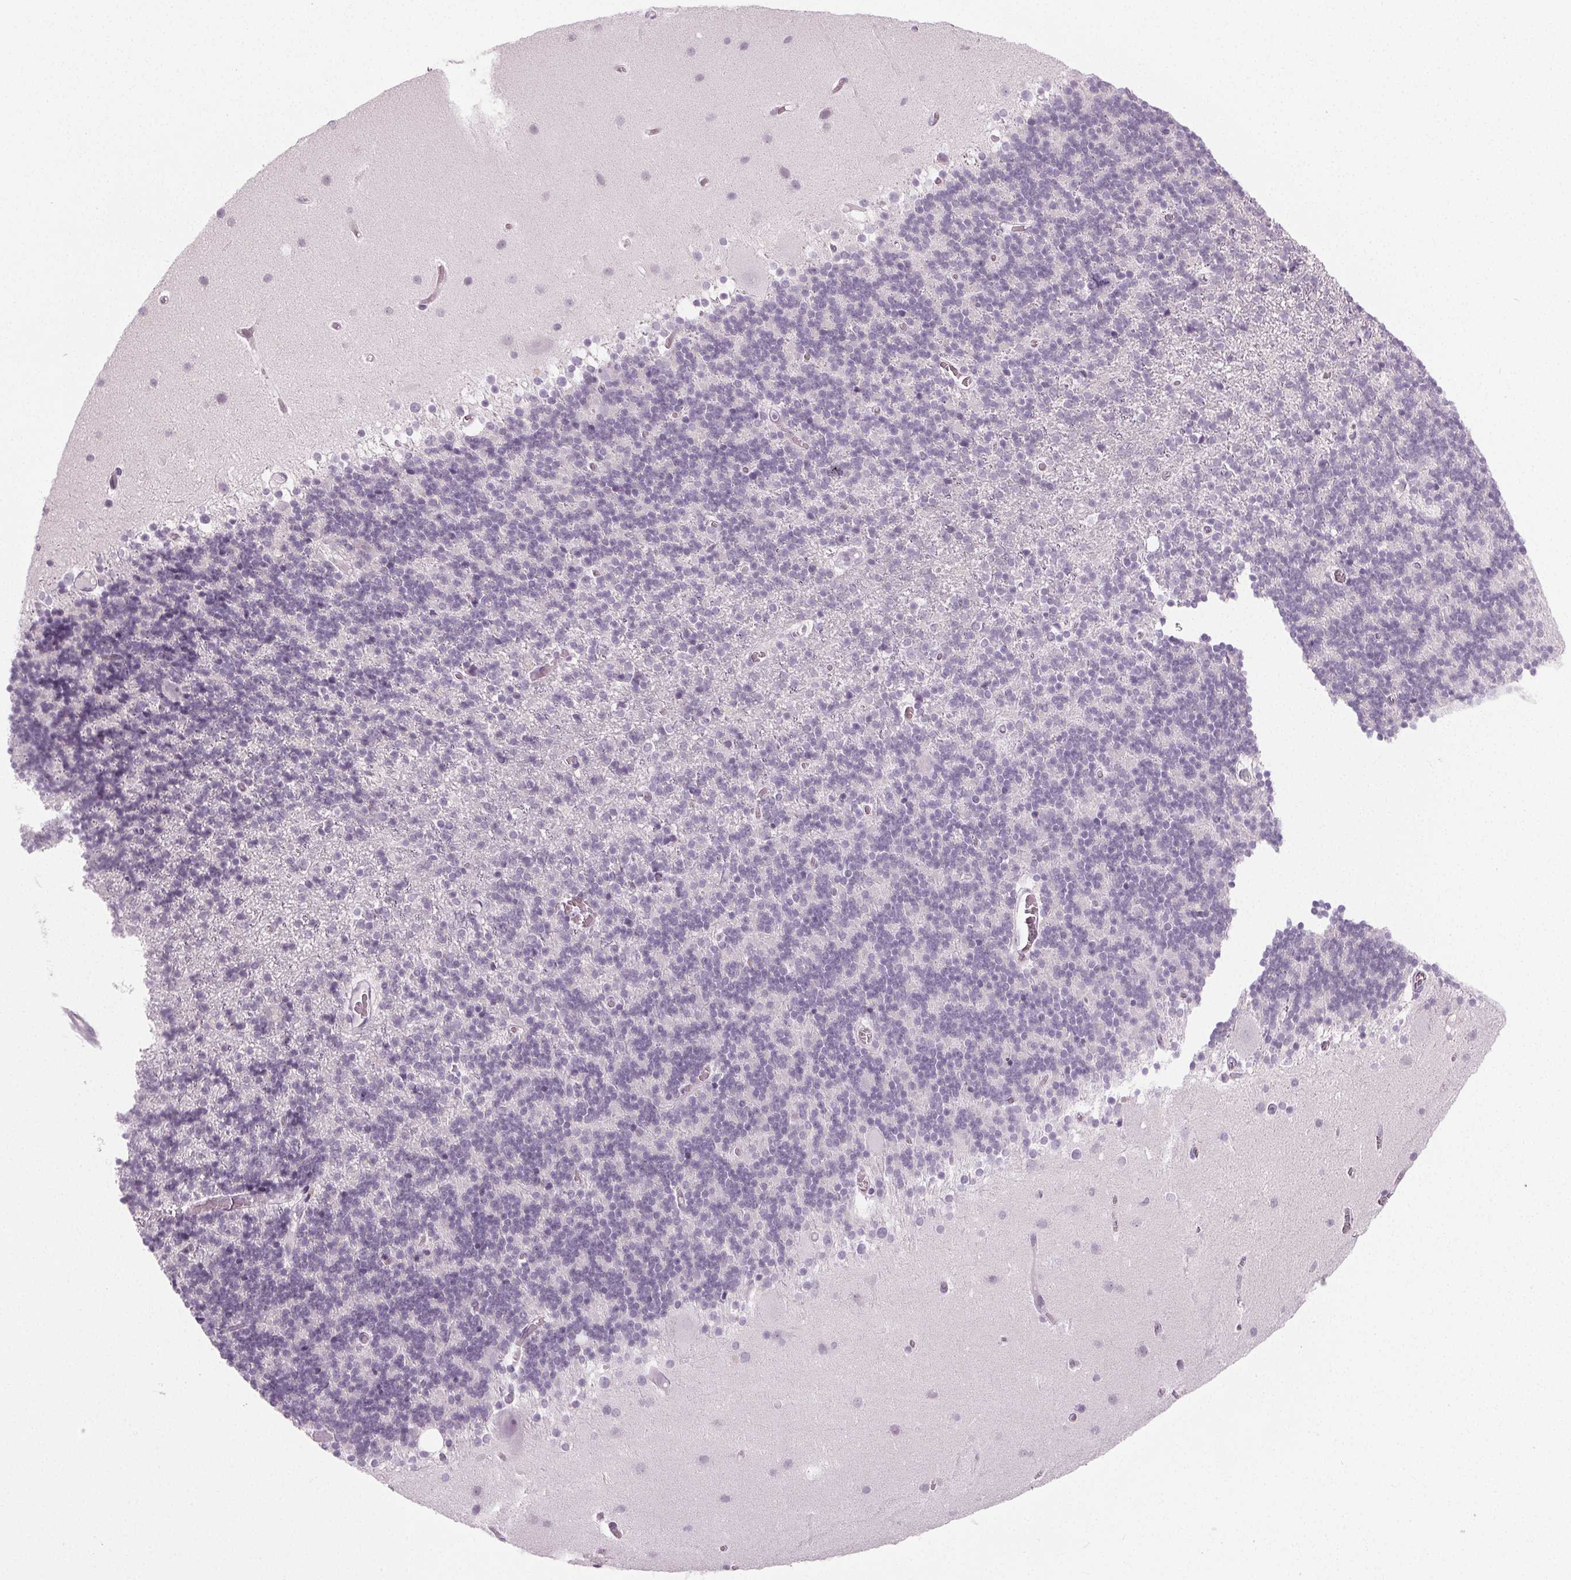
{"staining": {"intensity": "negative", "quantity": "none", "location": "none"}, "tissue": "cerebellum", "cell_type": "Cells in granular layer", "image_type": "normal", "snomed": [{"axis": "morphology", "description": "Normal tissue, NOS"}, {"axis": "topography", "description": "Cerebellum"}], "caption": "The IHC image has no significant positivity in cells in granular layer of cerebellum. (DAB immunohistochemistry, high magnification).", "gene": "IGF2BP1", "patient": {"sex": "male", "age": 70}}